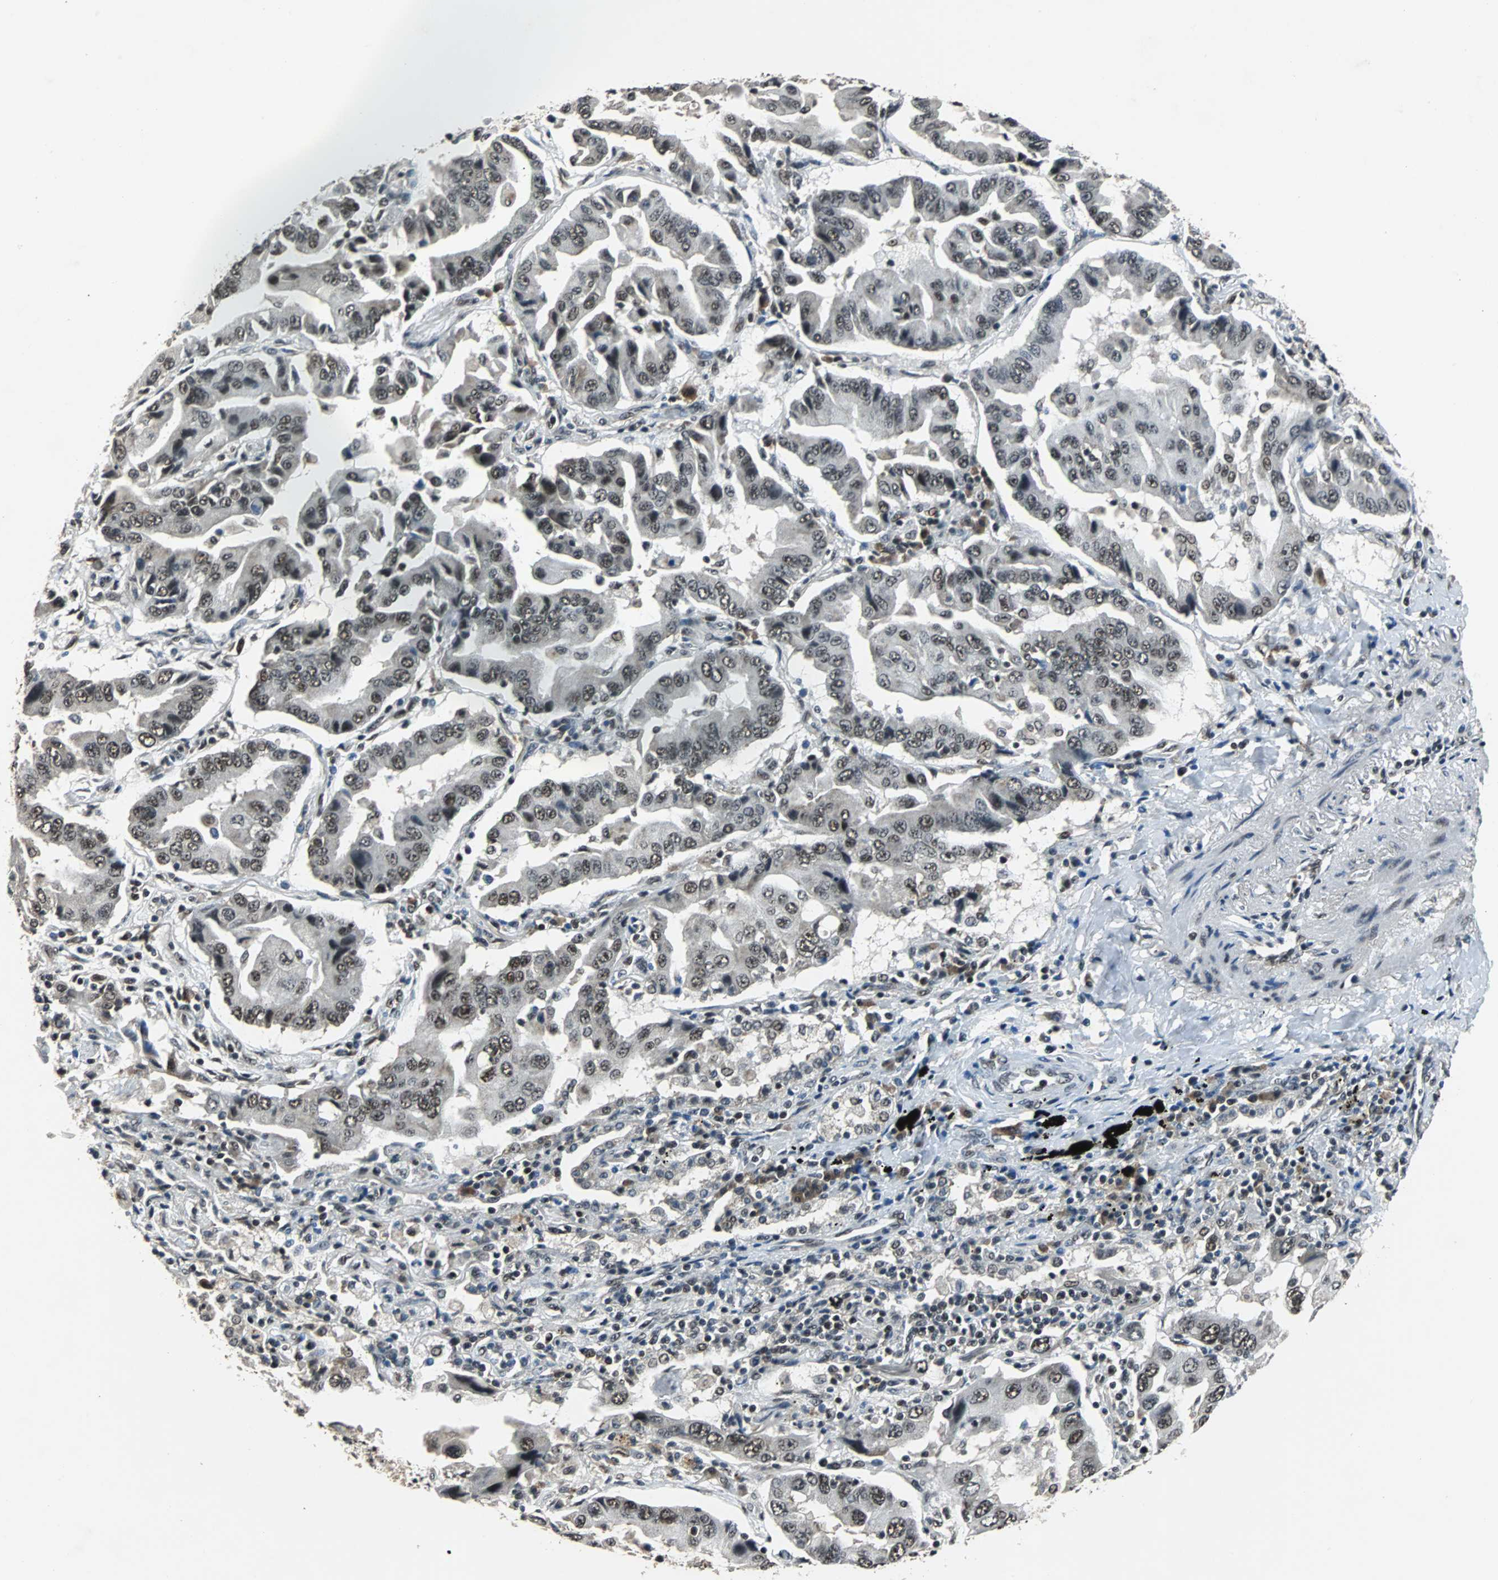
{"staining": {"intensity": "weak", "quantity": "<25%", "location": "nuclear"}, "tissue": "lung cancer", "cell_type": "Tumor cells", "image_type": "cancer", "snomed": [{"axis": "morphology", "description": "Adenocarcinoma, NOS"}, {"axis": "topography", "description": "Lung"}], "caption": "Immunohistochemical staining of lung cancer demonstrates no significant positivity in tumor cells. (Brightfield microscopy of DAB (3,3'-diaminobenzidine) immunohistochemistry (IHC) at high magnification).", "gene": "USP28", "patient": {"sex": "female", "age": 65}}